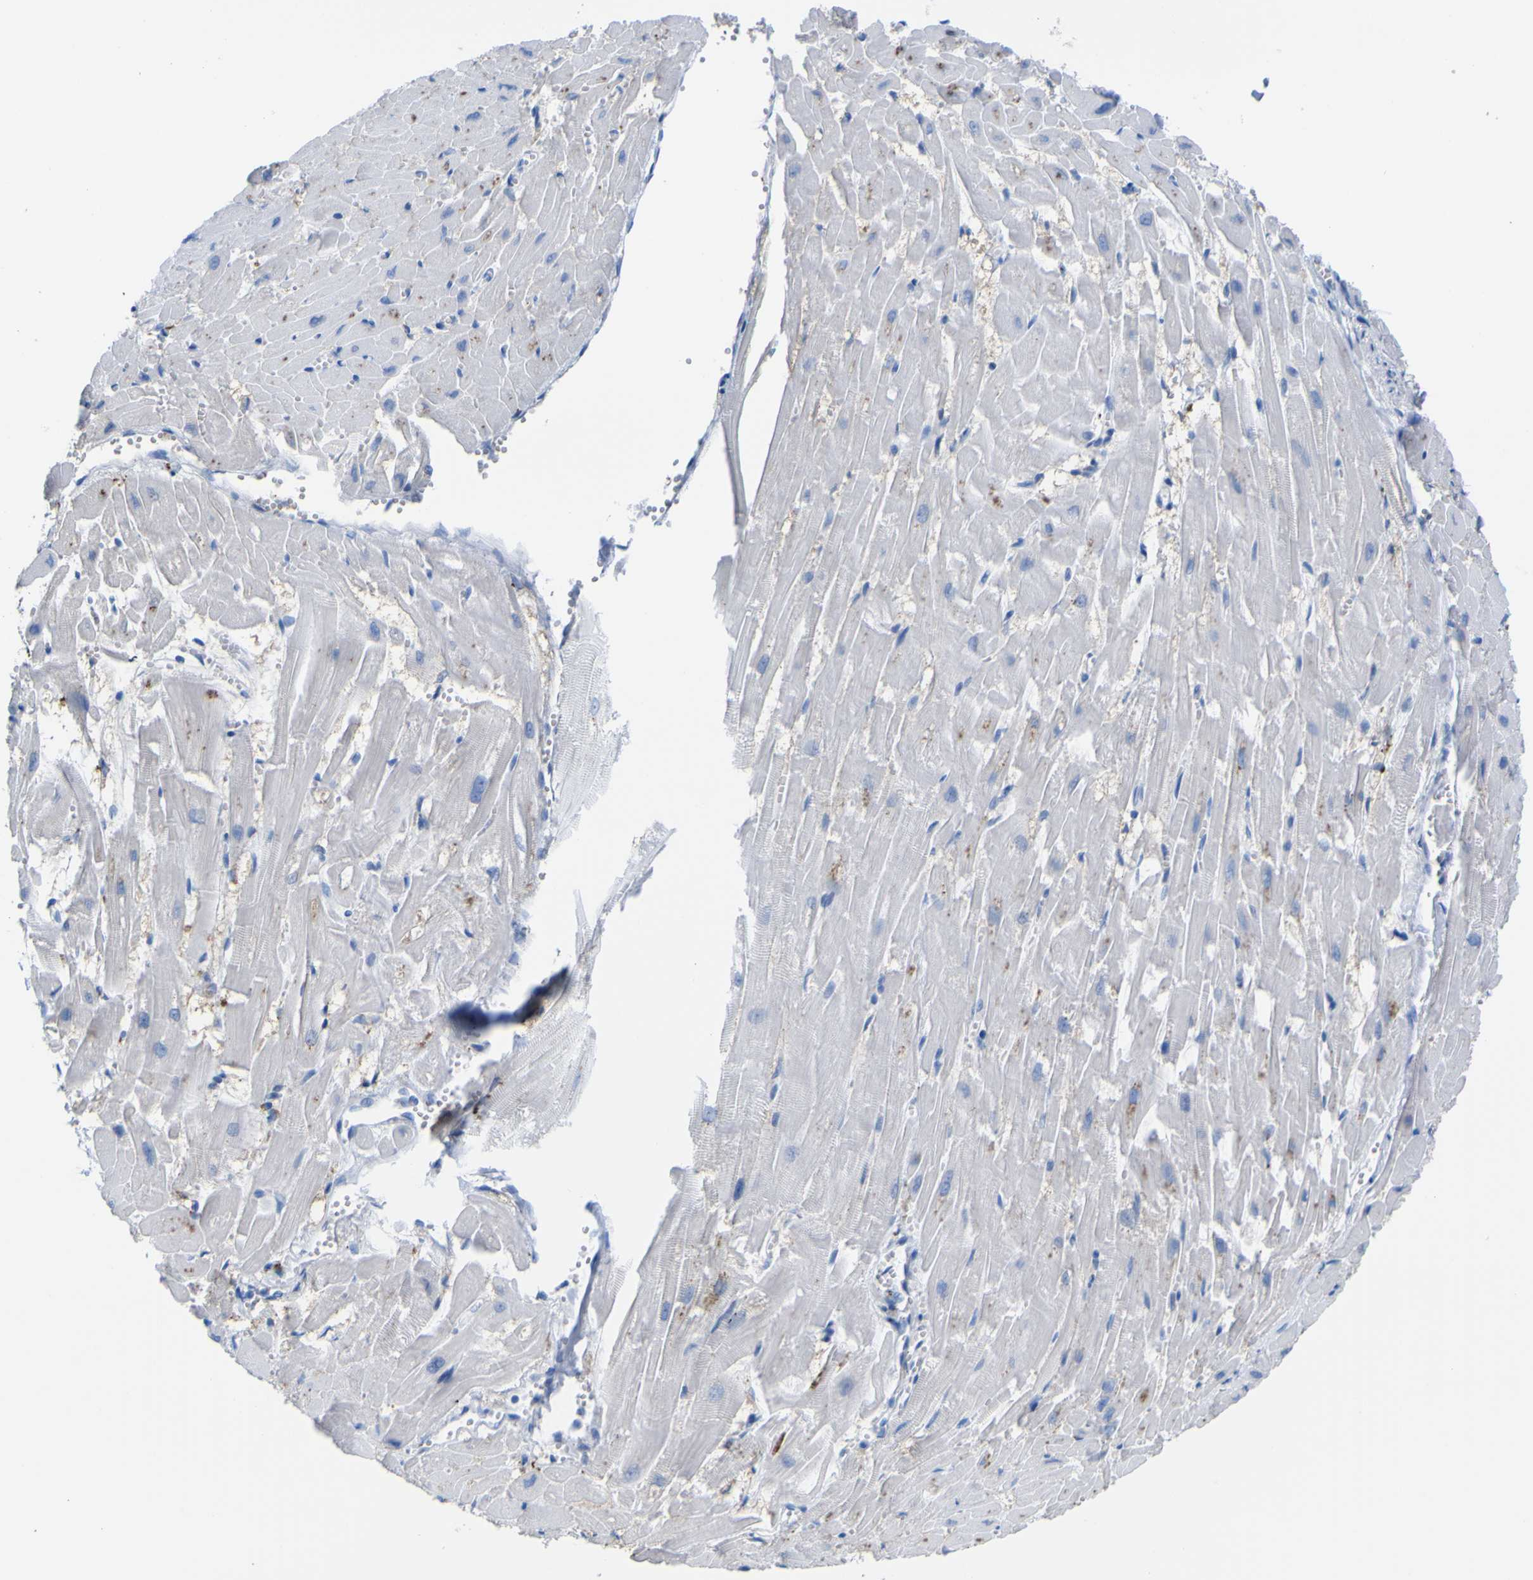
{"staining": {"intensity": "moderate", "quantity": "<25%", "location": "cytoplasmic/membranous"}, "tissue": "heart muscle", "cell_type": "Cardiomyocytes", "image_type": "normal", "snomed": [{"axis": "morphology", "description": "Normal tissue, NOS"}, {"axis": "topography", "description": "Heart"}], "caption": "Cardiomyocytes show moderate cytoplasmic/membranous staining in approximately <25% of cells in benign heart muscle.", "gene": "PLD3", "patient": {"sex": "female", "age": 19}}